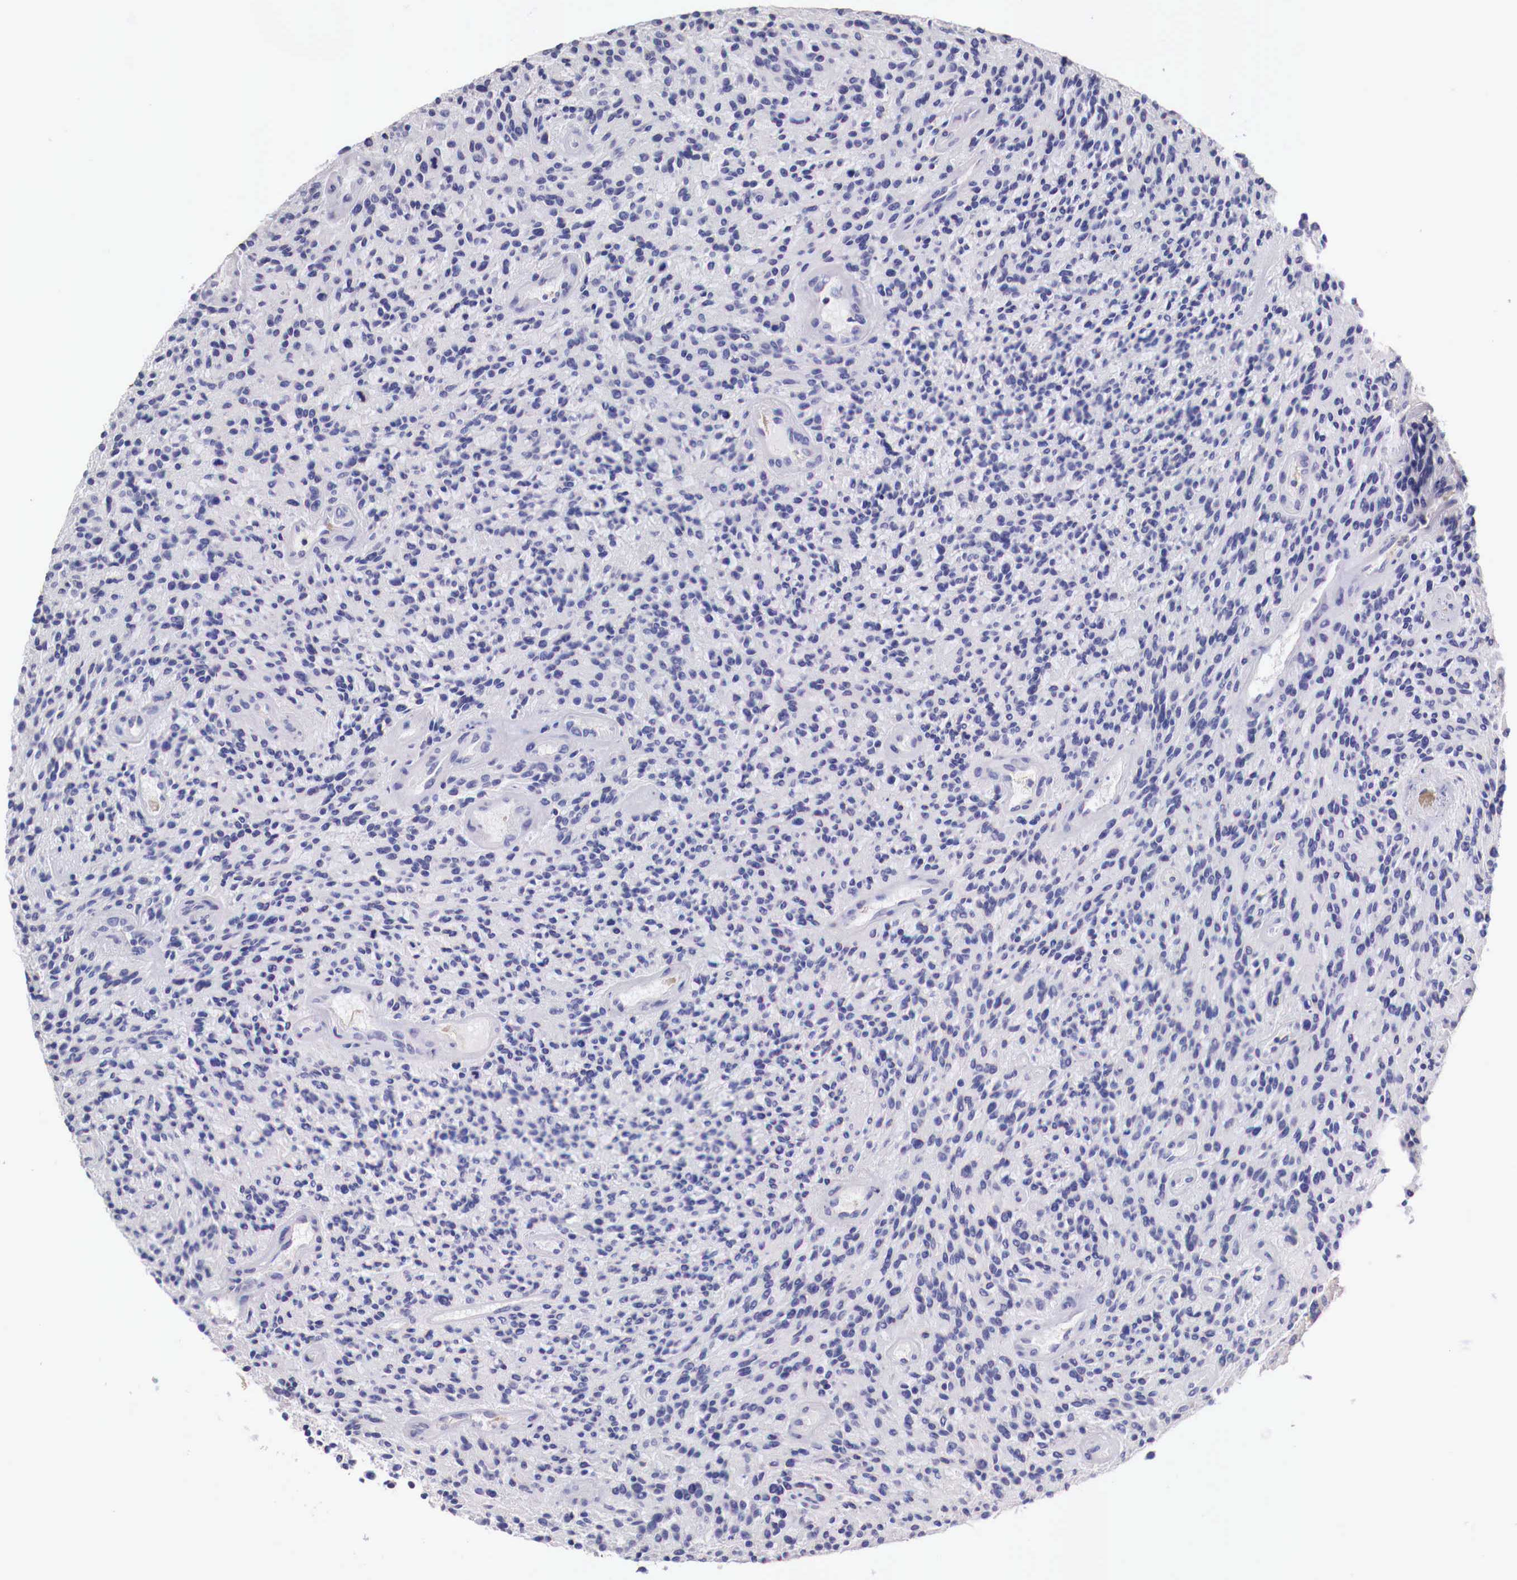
{"staining": {"intensity": "negative", "quantity": "none", "location": "none"}, "tissue": "glioma", "cell_type": "Tumor cells", "image_type": "cancer", "snomed": [{"axis": "morphology", "description": "Glioma, malignant, High grade"}, {"axis": "topography", "description": "Brain"}], "caption": "A photomicrograph of glioma stained for a protein exhibits no brown staining in tumor cells.", "gene": "PITPNA", "patient": {"sex": "female", "age": 13}}